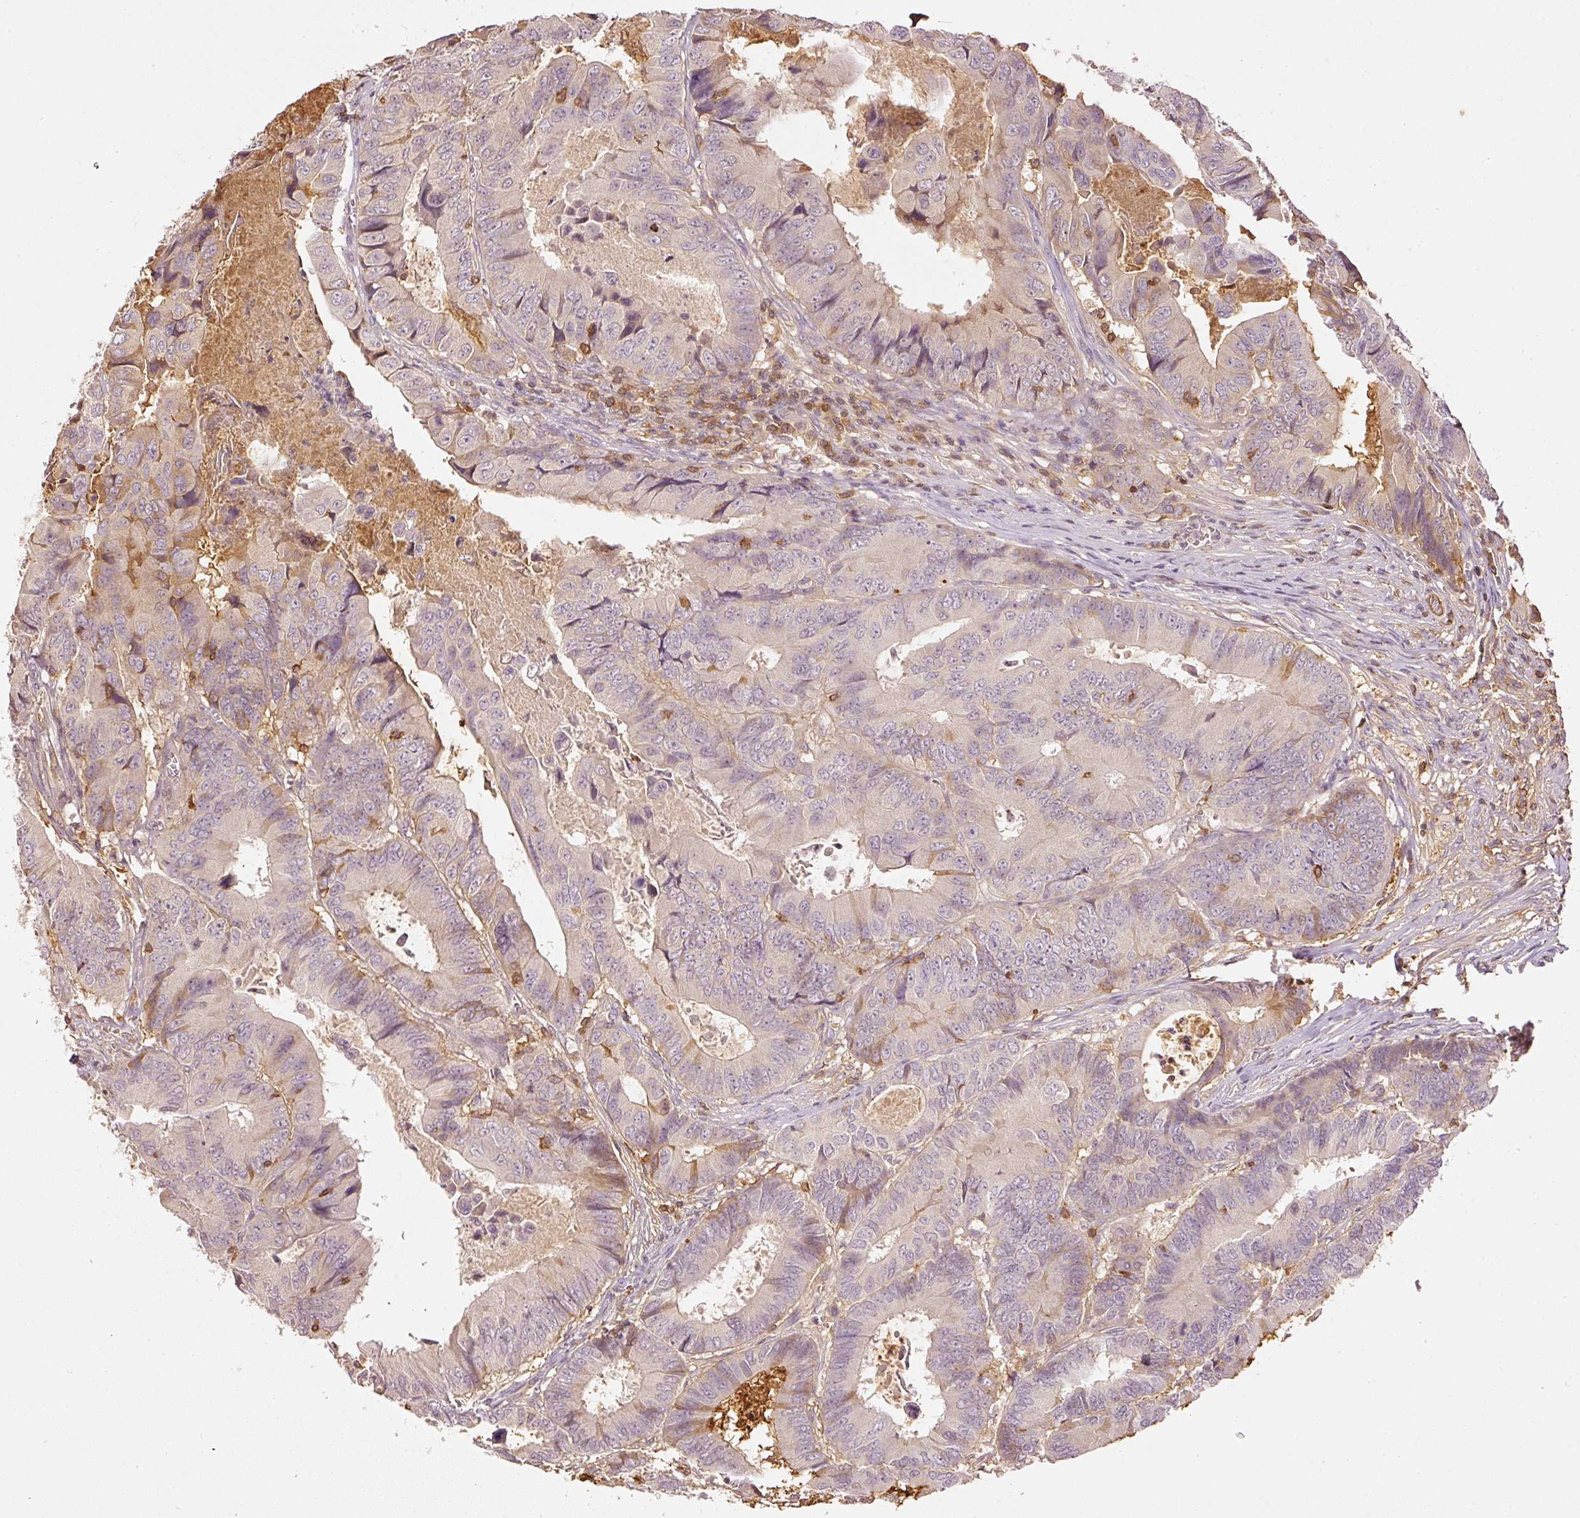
{"staining": {"intensity": "moderate", "quantity": "<25%", "location": "cytoplasmic/membranous"}, "tissue": "colorectal cancer", "cell_type": "Tumor cells", "image_type": "cancer", "snomed": [{"axis": "morphology", "description": "Adenocarcinoma, NOS"}, {"axis": "topography", "description": "Colon"}], "caption": "A low amount of moderate cytoplasmic/membranous expression is seen in about <25% of tumor cells in colorectal adenocarcinoma tissue.", "gene": "EVL", "patient": {"sex": "male", "age": 85}}